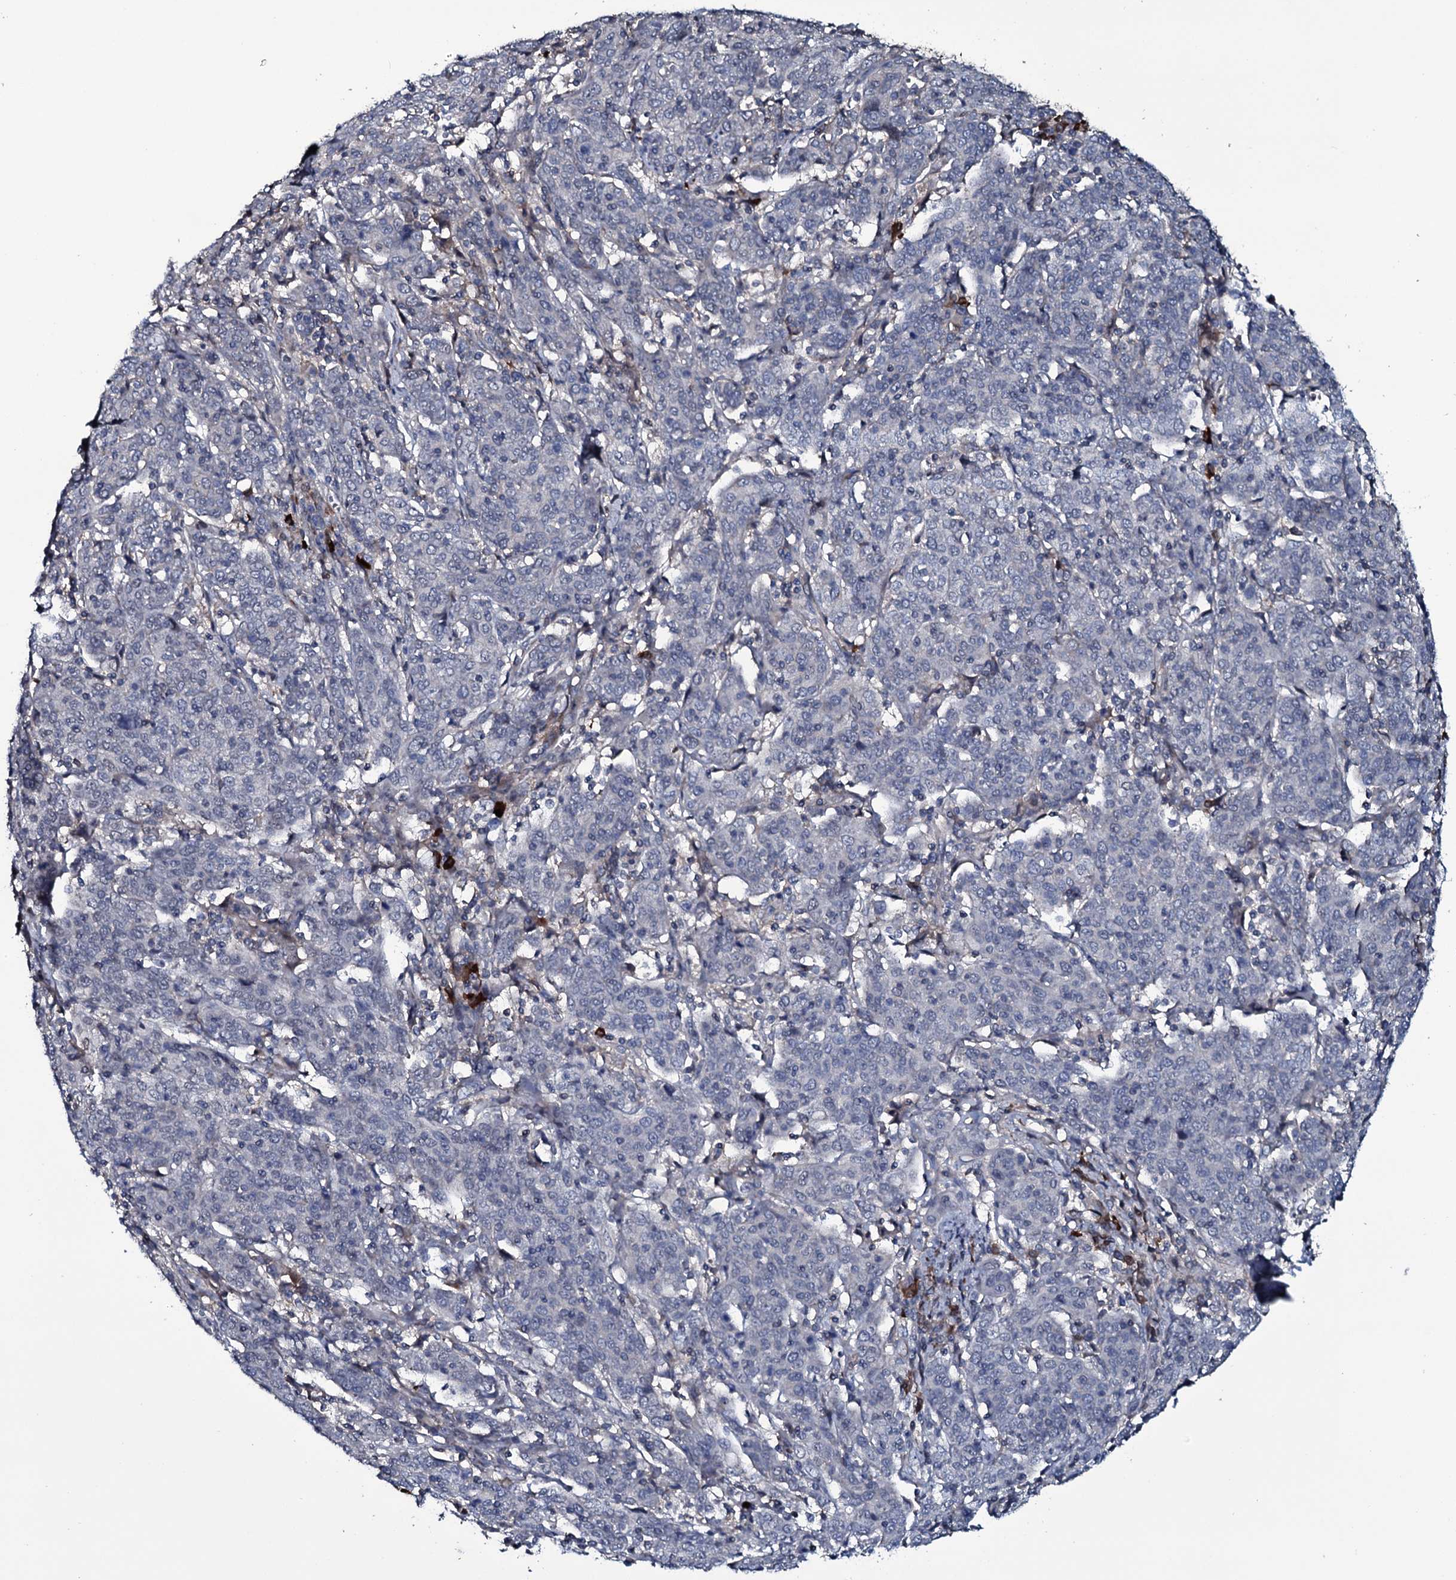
{"staining": {"intensity": "negative", "quantity": "none", "location": "none"}, "tissue": "cervical cancer", "cell_type": "Tumor cells", "image_type": "cancer", "snomed": [{"axis": "morphology", "description": "Squamous cell carcinoma, NOS"}, {"axis": "topography", "description": "Cervix"}], "caption": "Human squamous cell carcinoma (cervical) stained for a protein using IHC displays no expression in tumor cells.", "gene": "LYG2", "patient": {"sex": "female", "age": 67}}